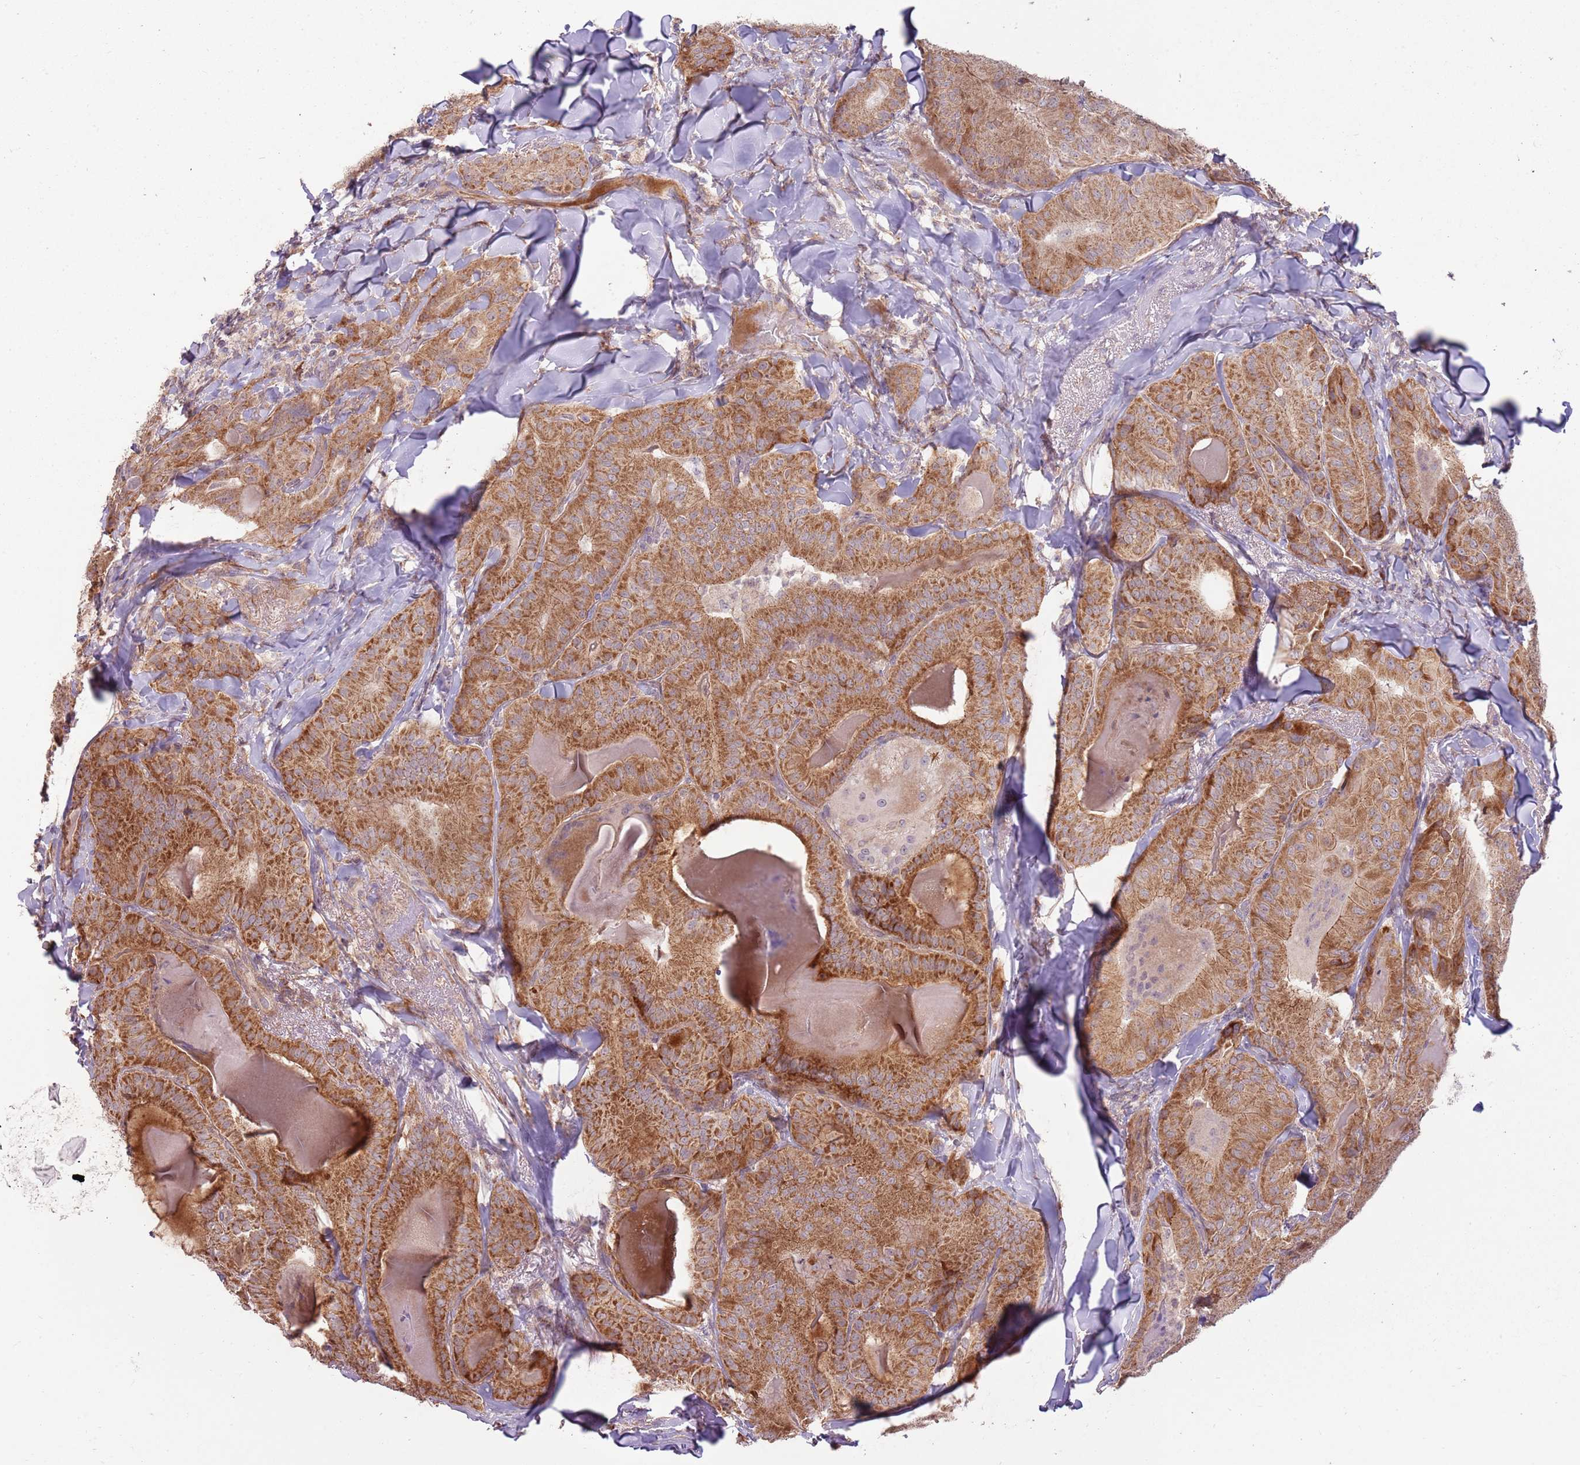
{"staining": {"intensity": "strong", "quantity": ">75%", "location": "cytoplasmic/membranous"}, "tissue": "thyroid cancer", "cell_type": "Tumor cells", "image_type": "cancer", "snomed": [{"axis": "morphology", "description": "Papillary adenocarcinoma, NOS"}, {"axis": "topography", "description": "Thyroid gland"}], "caption": "A photomicrograph showing strong cytoplasmic/membranous positivity in approximately >75% of tumor cells in thyroid cancer (papillary adenocarcinoma), as visualized by brown immunohistochemical staining.", "gene": "SPATA31D1", "patient": {"sex": "female", "age": 68}}